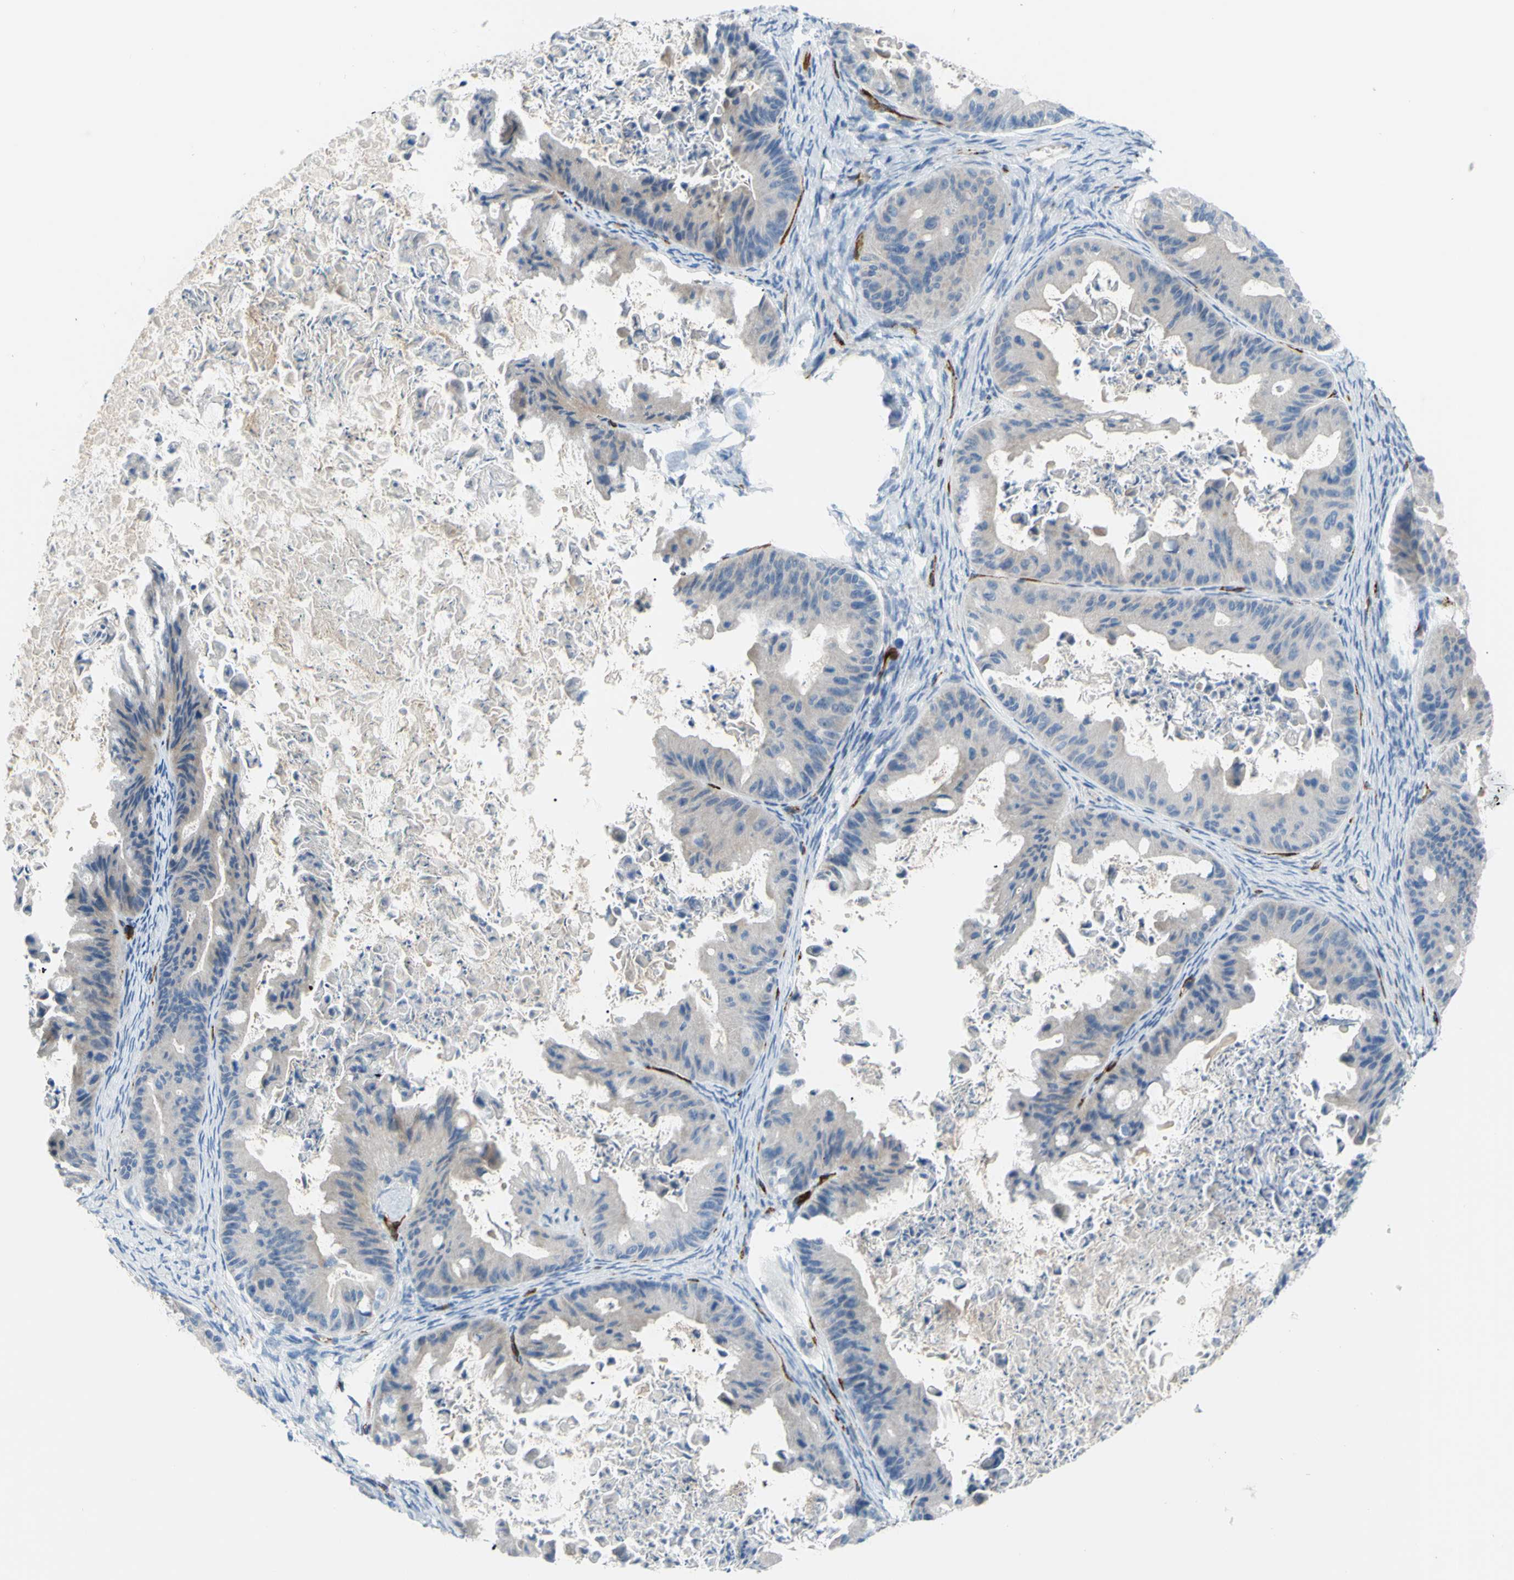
{"staining": {"intensity": "weak", "quantity": "25%-75%", "location": "cytoplasmic/membranous"}, "tissue": "ovarian cancer", "cell_type": "Tumor cells", "image_type": "cancer", "snomed": [{"axis": "morphology", "description": "Cystadenocarcinoma, mucinous, NOS"}, {"axis": "topography", "description": "Ovary"}], "caption": "Mucinous cystadenocarcinoma (ovarian) tissue exhibits weak cytoplasmic/membranous expression in about 25%-75% of tumor cells, visualized by immunohistochemistry. Using DAB (brown) and hematoxylin (blue) stains, captured at high magnification using brightfield microscopy.", "gene": "PRRG2", "patient": {"sex": "female", "age": 37}}